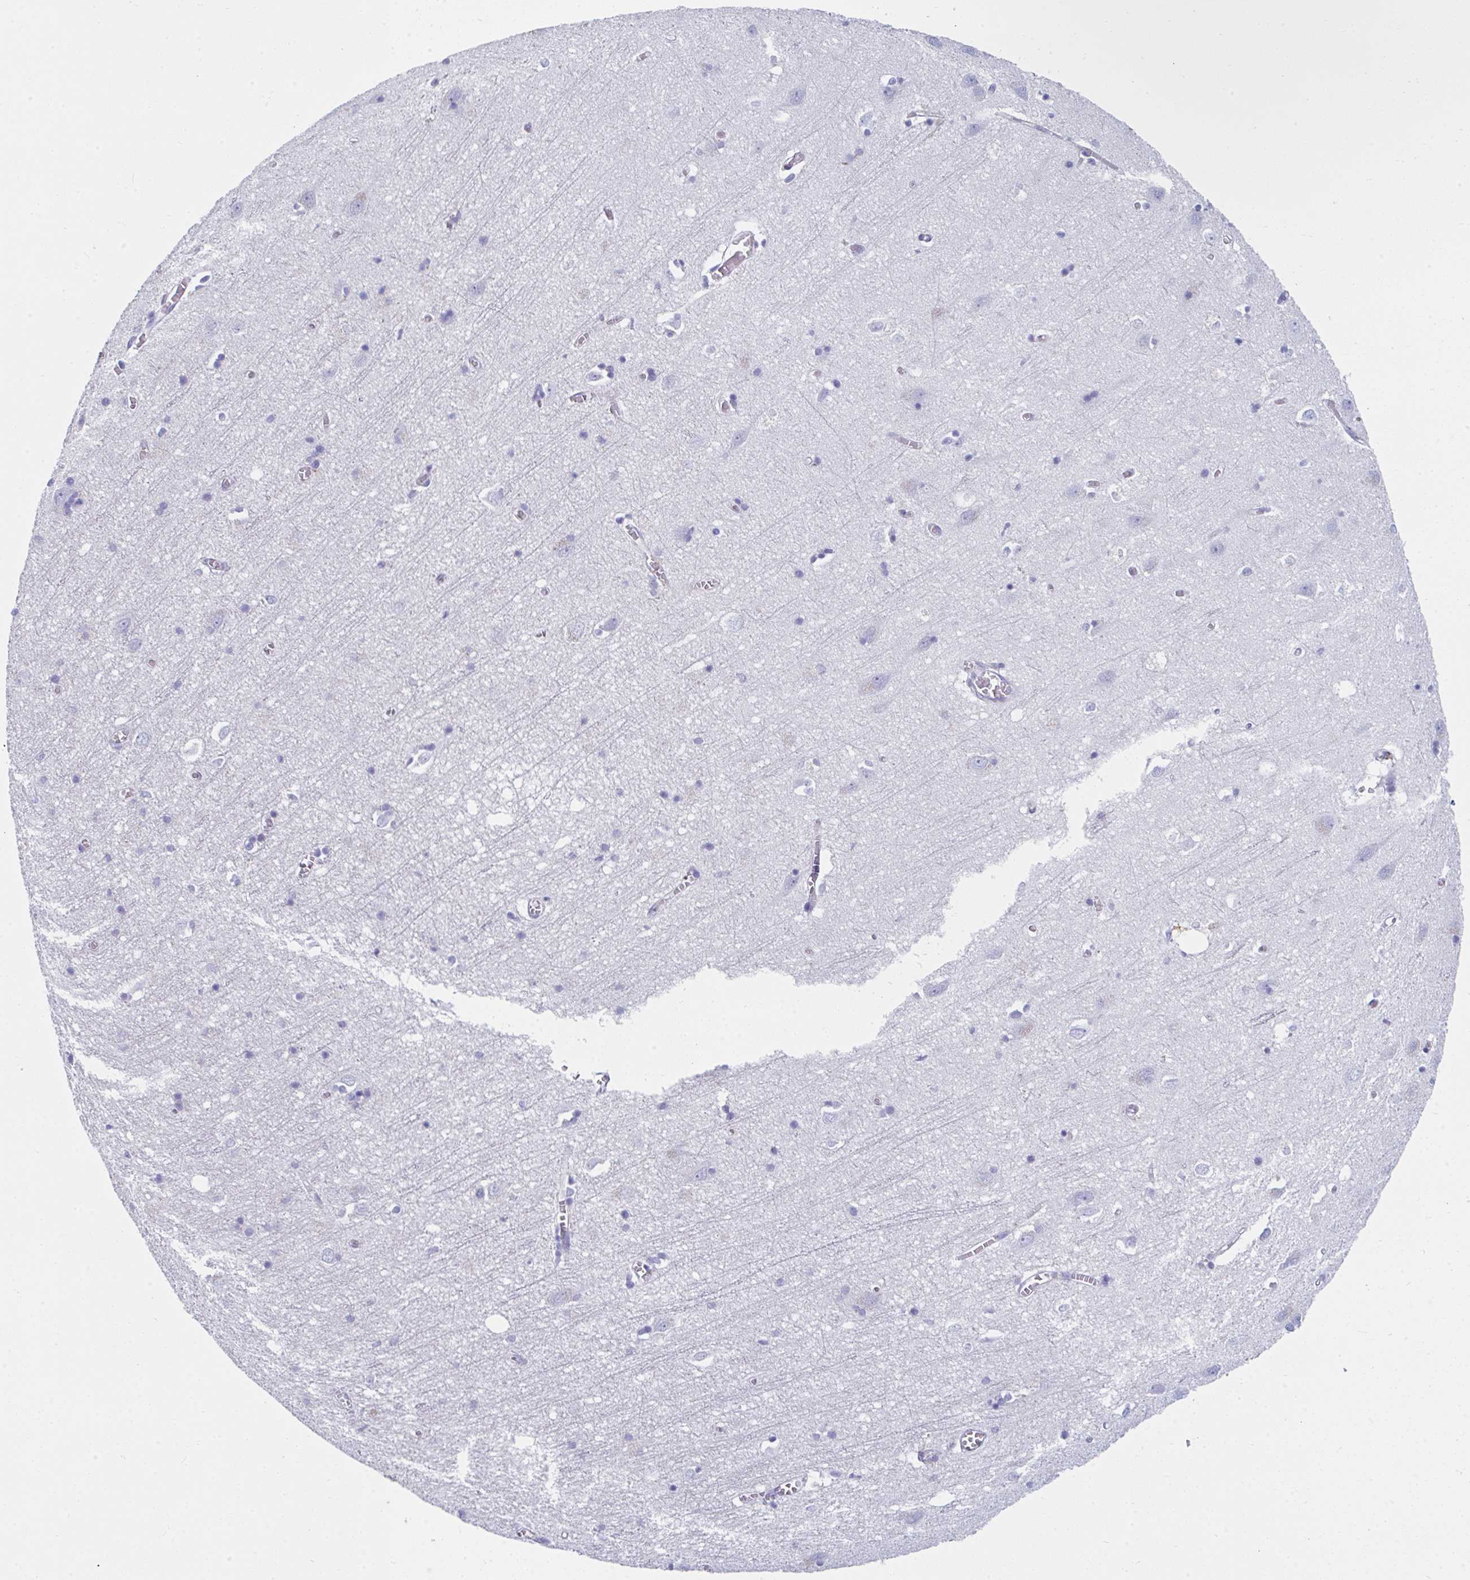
{"staining": {"intensity": "negative", "quantity": "none", "location": "none"}, "tissue": "cerebral cortex", "cell_type": "Endothelial cells", "image_type": "normal", "snomed": [{"axis": "morphology", "description": "Normal tissue, NOS"}, {"axis": "topography", "description": "Cerebral cortex"}], "caption": "Endothelial cells show no significant expression in unremarkable cerebral cortex. (Brightfield microscopy of DAB immunohistochemistry (IHC) at high magnification).", "gene": "MGAM2", "patient": {"sex": "male", "age": 70}}